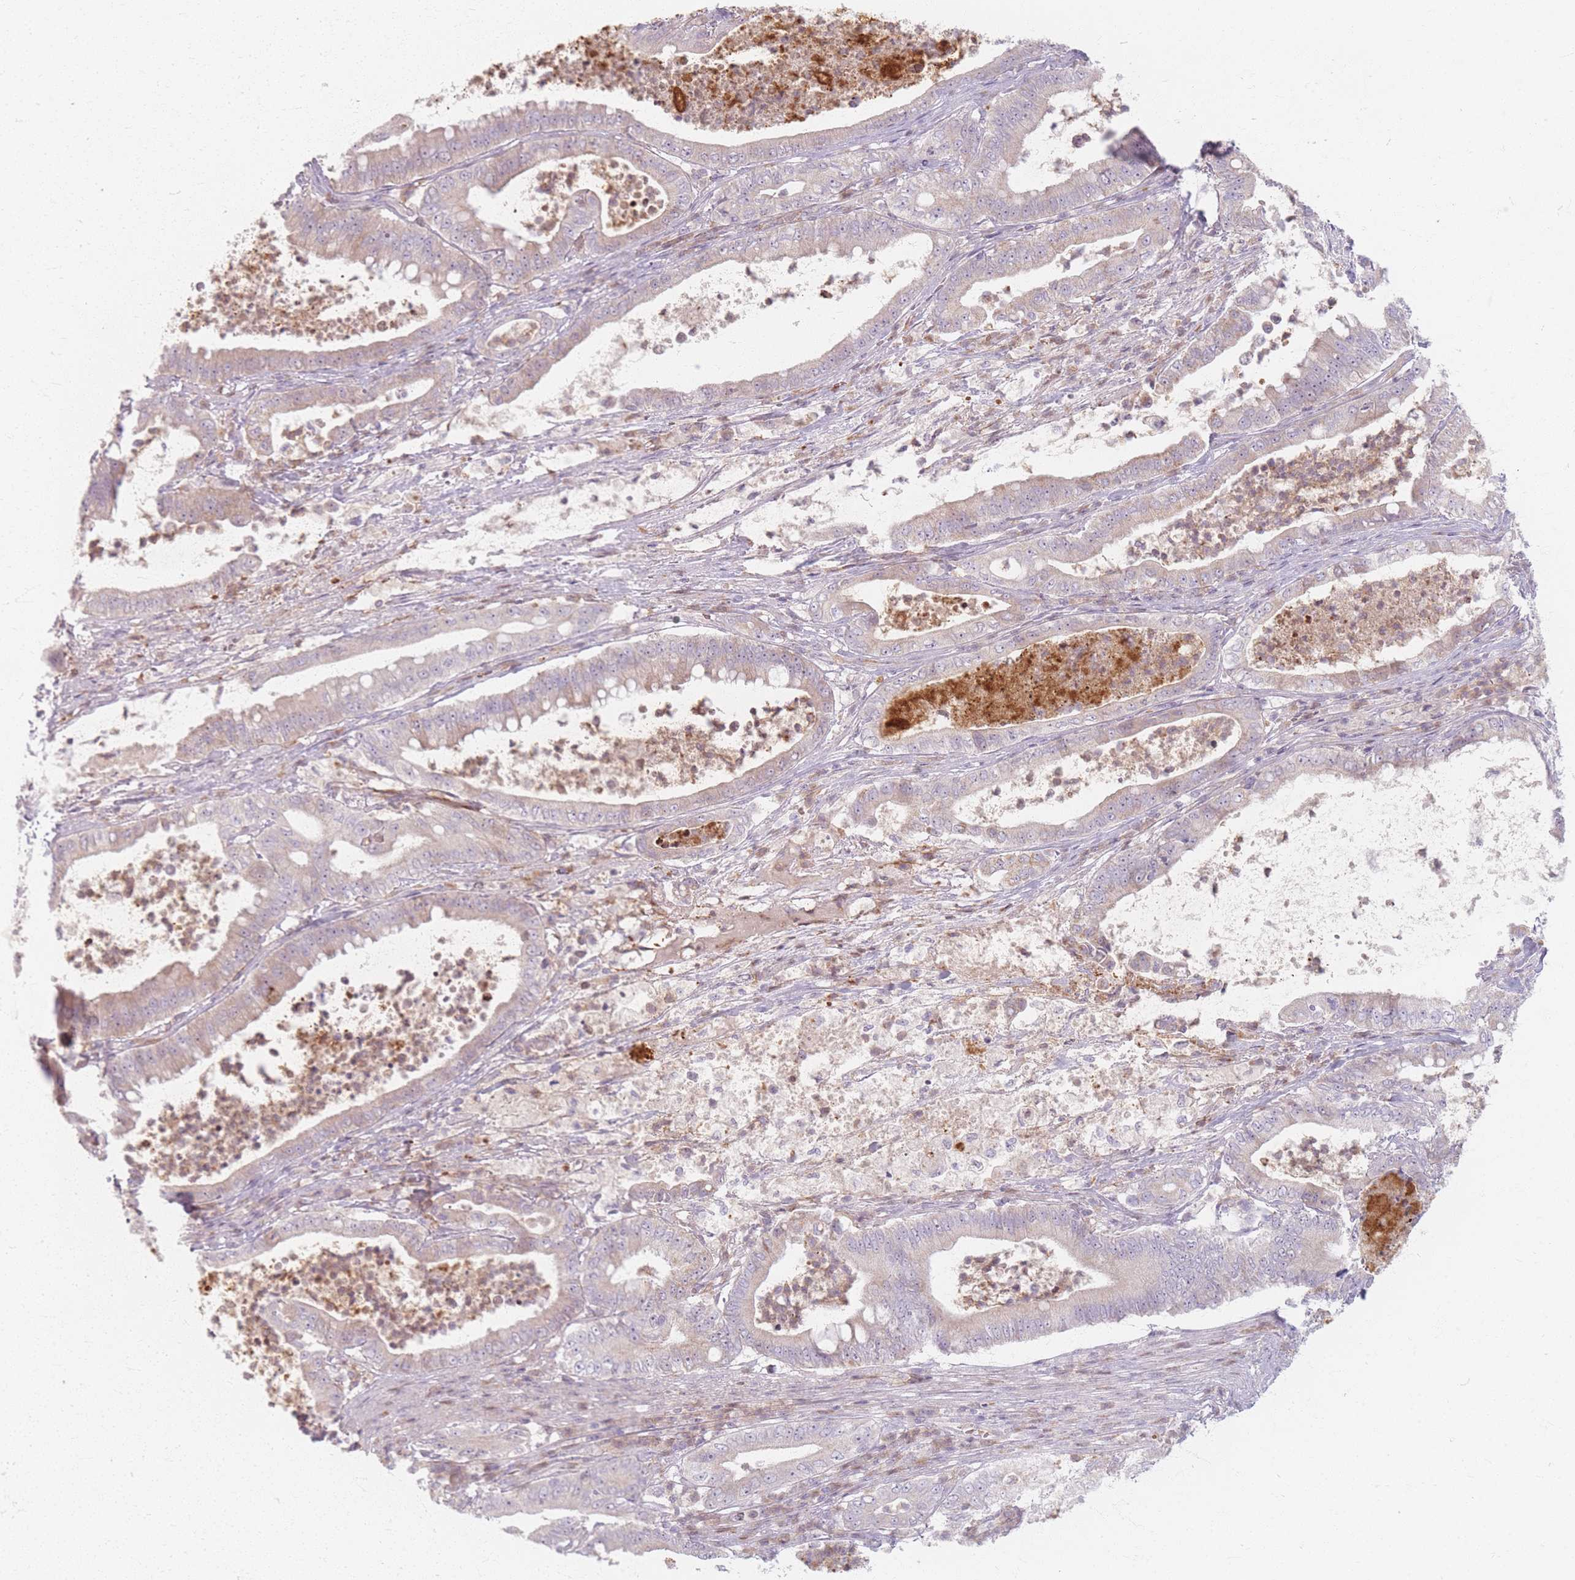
{"staining": {"intensity": "weak", "quantity": "<25%", "location": "cytoplasmic/membranous"}, "tissue": "pancreatic cancer", "cell_type": "Tumor cells", "image_type": "cancer", "snomed": [{"axis": "morphology", "description": "Adenocarcinoma, NOS"}, {"axis": "topography", "description": "Pancreas"}], "caption": "Immunohistochemistry (IHC) photomicrograph of pancreatic adenocarcinoma stained for a protein (brown), which demonstrates no expression in tumor cells.", "gene": "CHCHD7", "patient": {"sex": "male", "age": 71}}